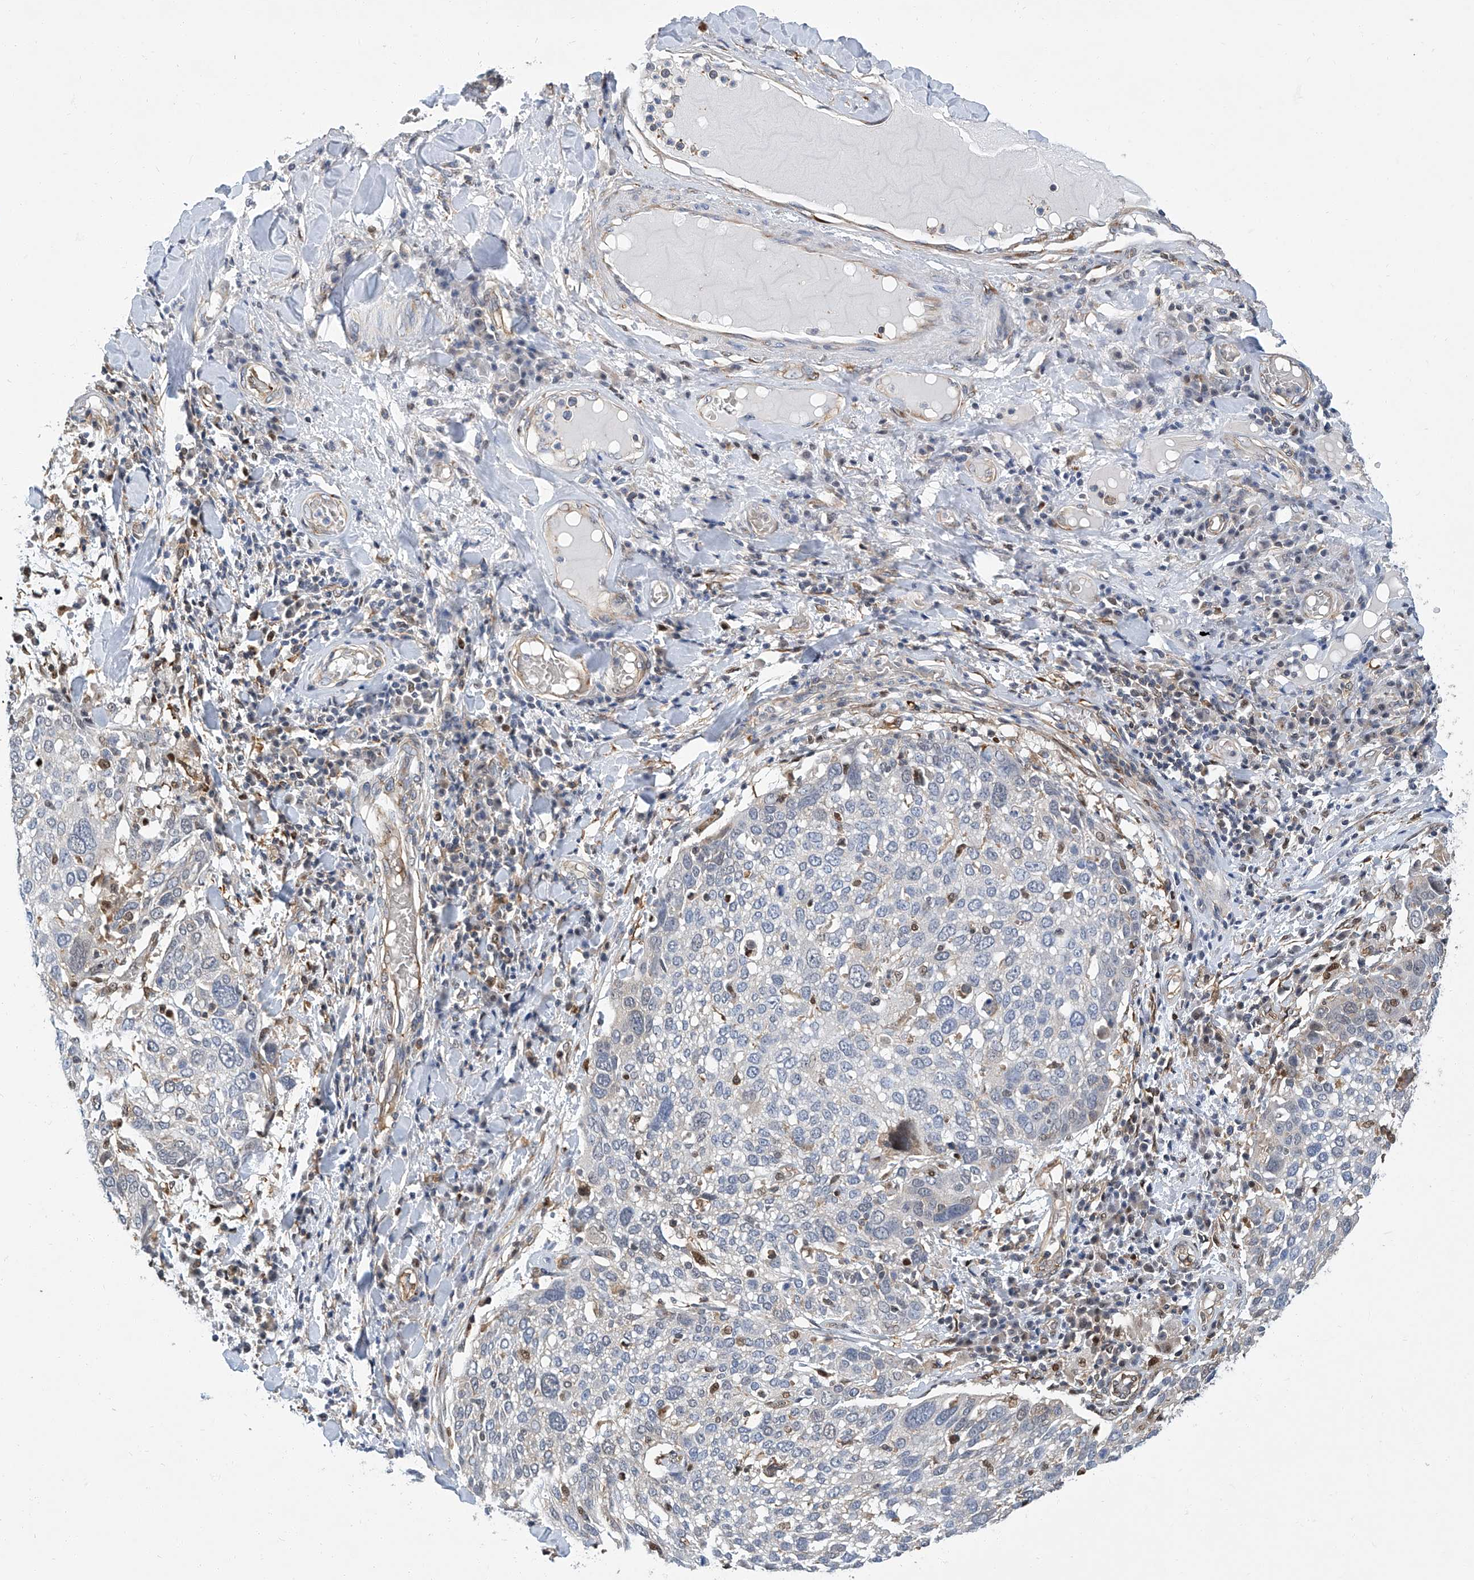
{"staining": {"intensity": "negative", "quantity": "none", "location": "none"}, "tissue": "lung cancer", "cell_type": "Tumor cells", "image_type": "cancer", "snomed": [{"axis": "morphology", "description": "Squamous cell carcinoma, NOS"}, {"axis": "topography", "description": "Lung"}], "caption": "A high-resolution micrograph shows immunohistochemistry (IHC) staining of lung cancer, which shows no significant positivity in tumor cells. (DAB immunohistochemistry (IHC) with hematoxylin counter stain).", "gene": "PSMB10", "patient": {"sex": "male", "age": 65}}